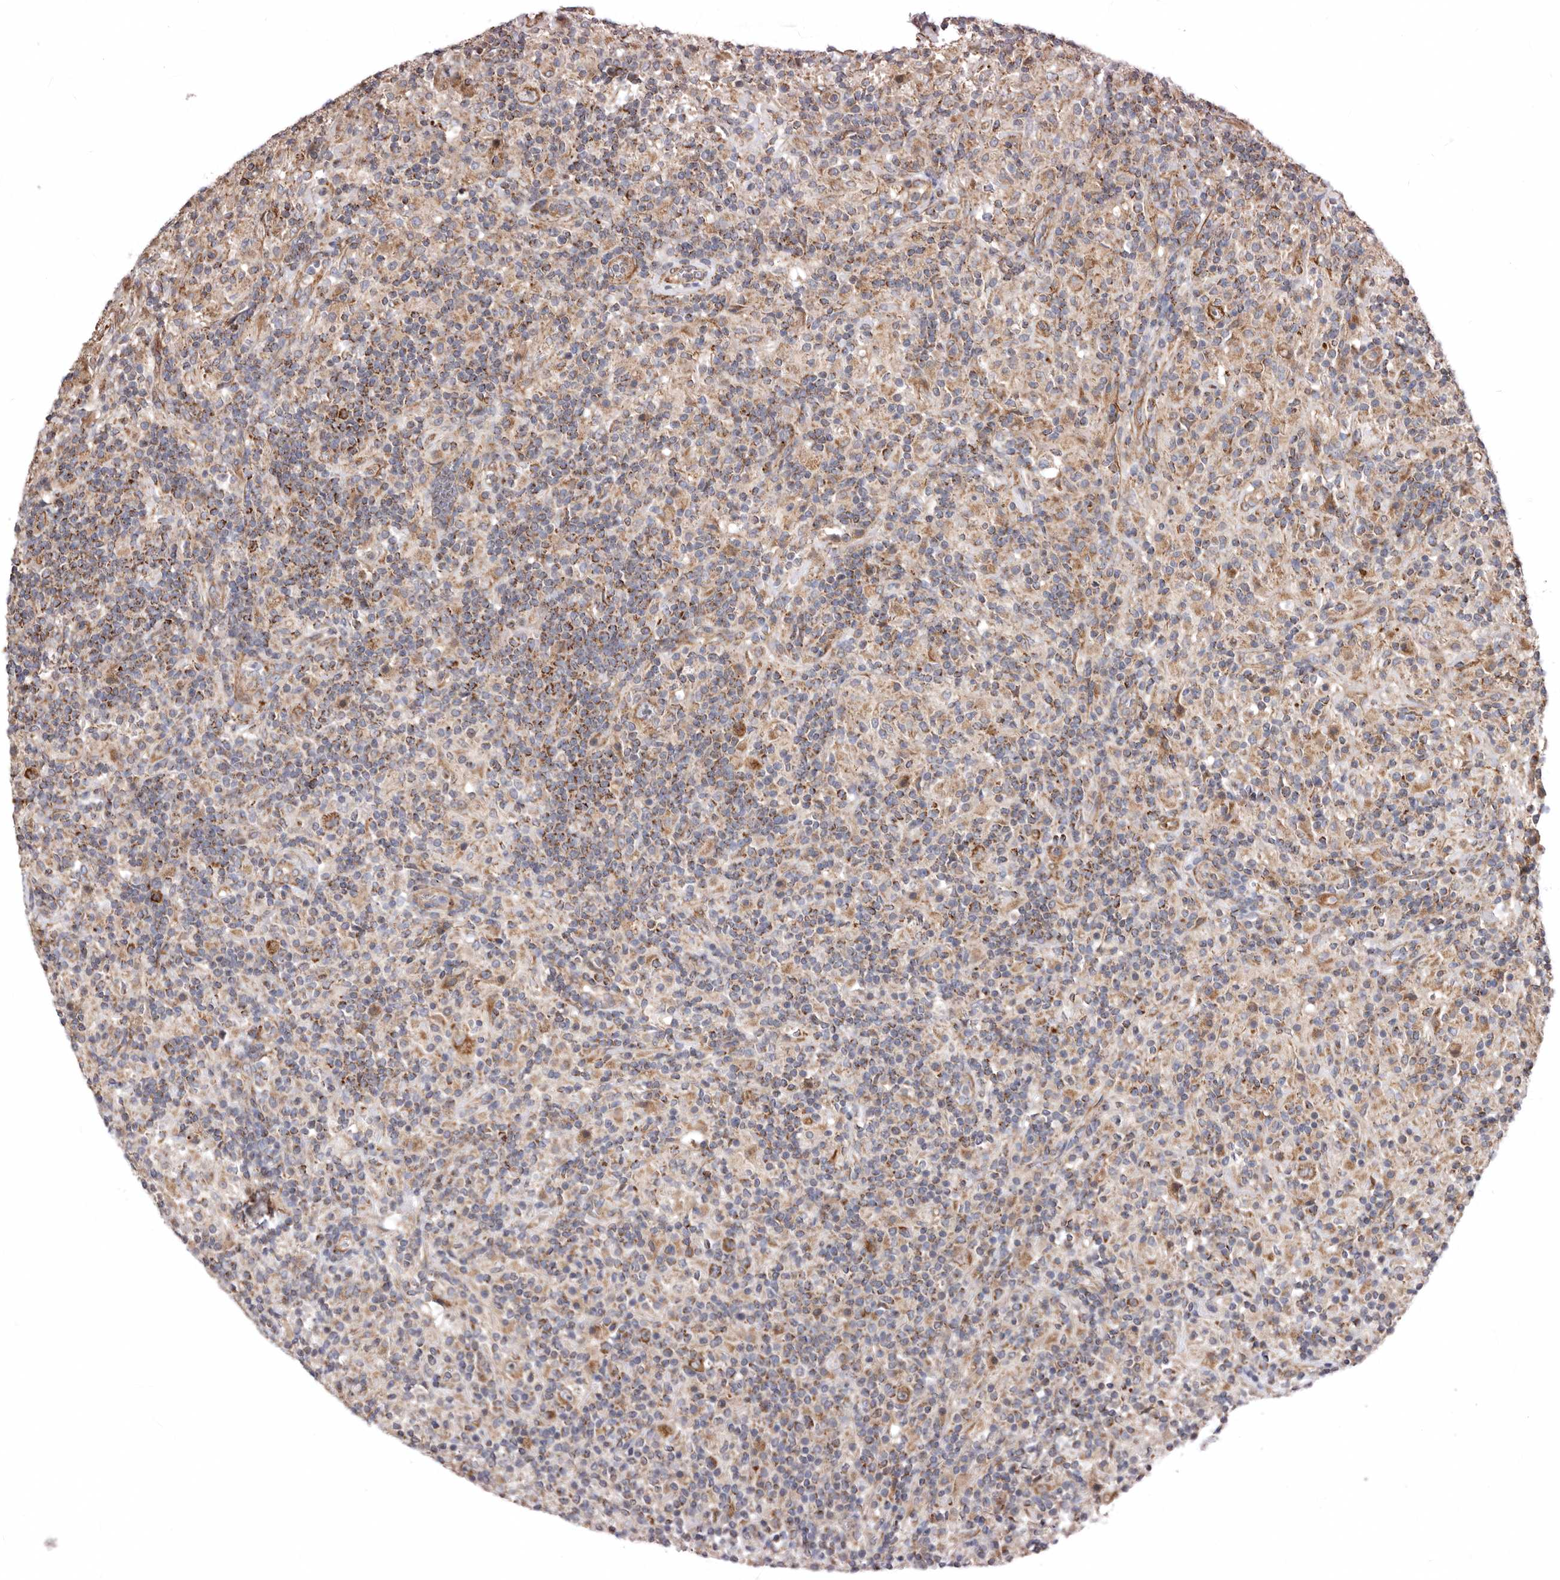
{"staining": {"intensity": "moderate", "quantity": ">75%", "location": "cytoplasmic/membranous"}, "tissue": "lymphoma", "cell_type": "Tumor cells", "image_type": "cancer", "snomed": [{"axis": "morphology", "description": "Hodgkin's disease, NOS"}, {"axis": "topography", "description": "Lymph node"}], "caption": "There is medium levels of moderate cytoplasmic/membranous expression in tumor cells of lymphoma, as demonstrated by immunohistochemical staining (brown color).", "gene": "PROKR1", "patient": {"sex": "male", "age": 70}}